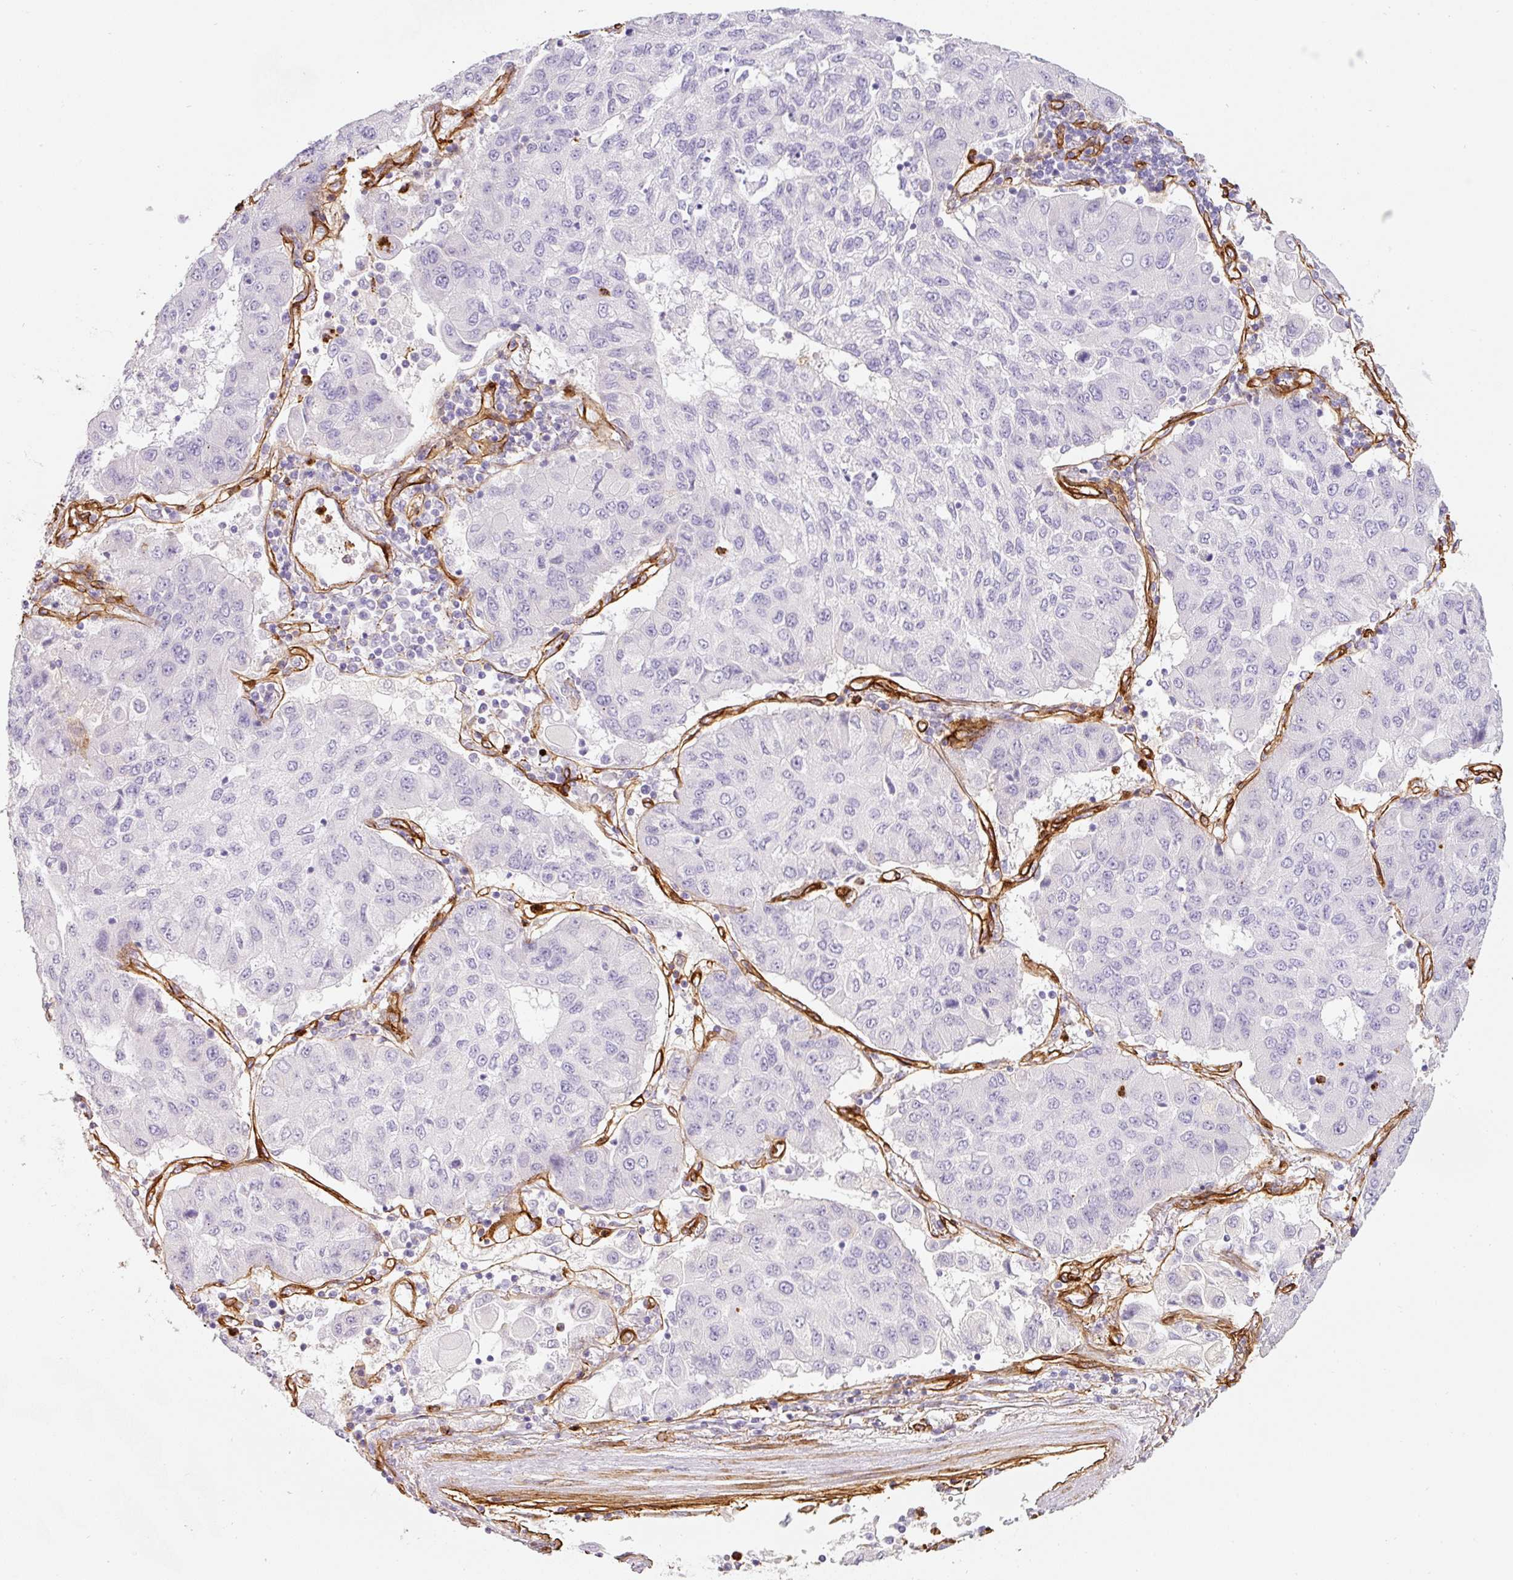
{"staining": {"intensity": "negative", "quantity": "none", "location": "none"}, "tissue": "lung cancer", "cell_type": "Tumor cells", "image_type": "cancer", "snomed": [{"axis": "morphology", "description": "Squamous cell carcinoma, NOS"}, {"axis": "topography", "description": "Lung"}], "caption": "A histopathology image of lung cancer stained for a protein demonstrates no brown staining in tumor cells. (Immunohistochemistry (ihc), brightfield microscopy, high magnification).", "gene": "LOXL4", "patient": {"sex": "male", "age": 74}}